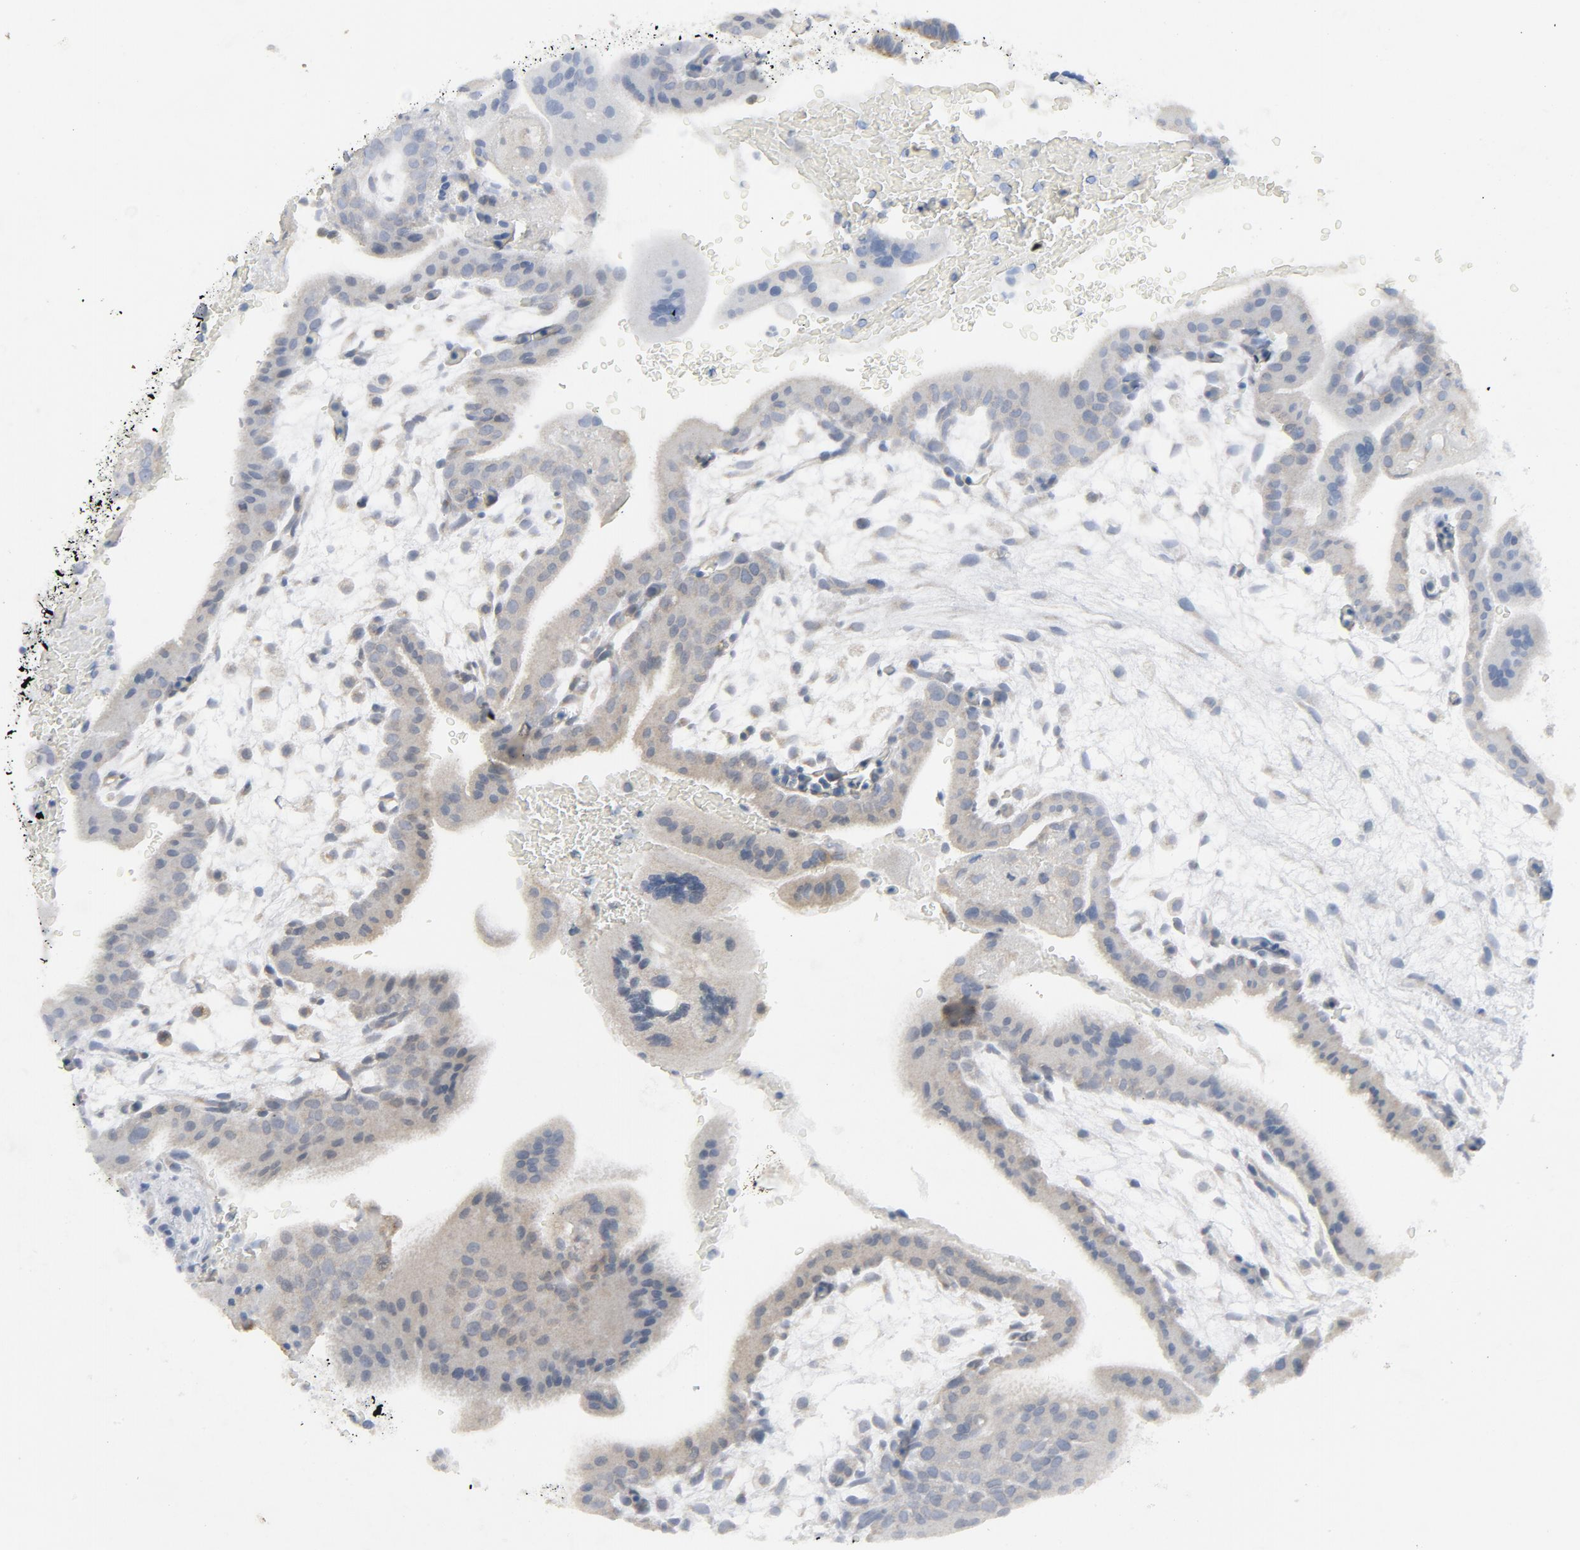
{"staining": {"intensity": "negative", "quantity": "none", "location": "none"}, "tissue": "placenta", "cell_type": "Decidual cells", "image_type": "normal", "snomed": [{"axis": "morphology", "description": "Normal tissue, NOS"}, {"axis": "topography", "description": "Placenta"}], "caption": "Protein analysis of benign placenta exhibits no significant staining in decidual cells. (Brightfield microscopy of DAB immunohistochemistry at high magnification).", "gene": "C14orf119", "patient": {"sex": "female", "age": 35}}